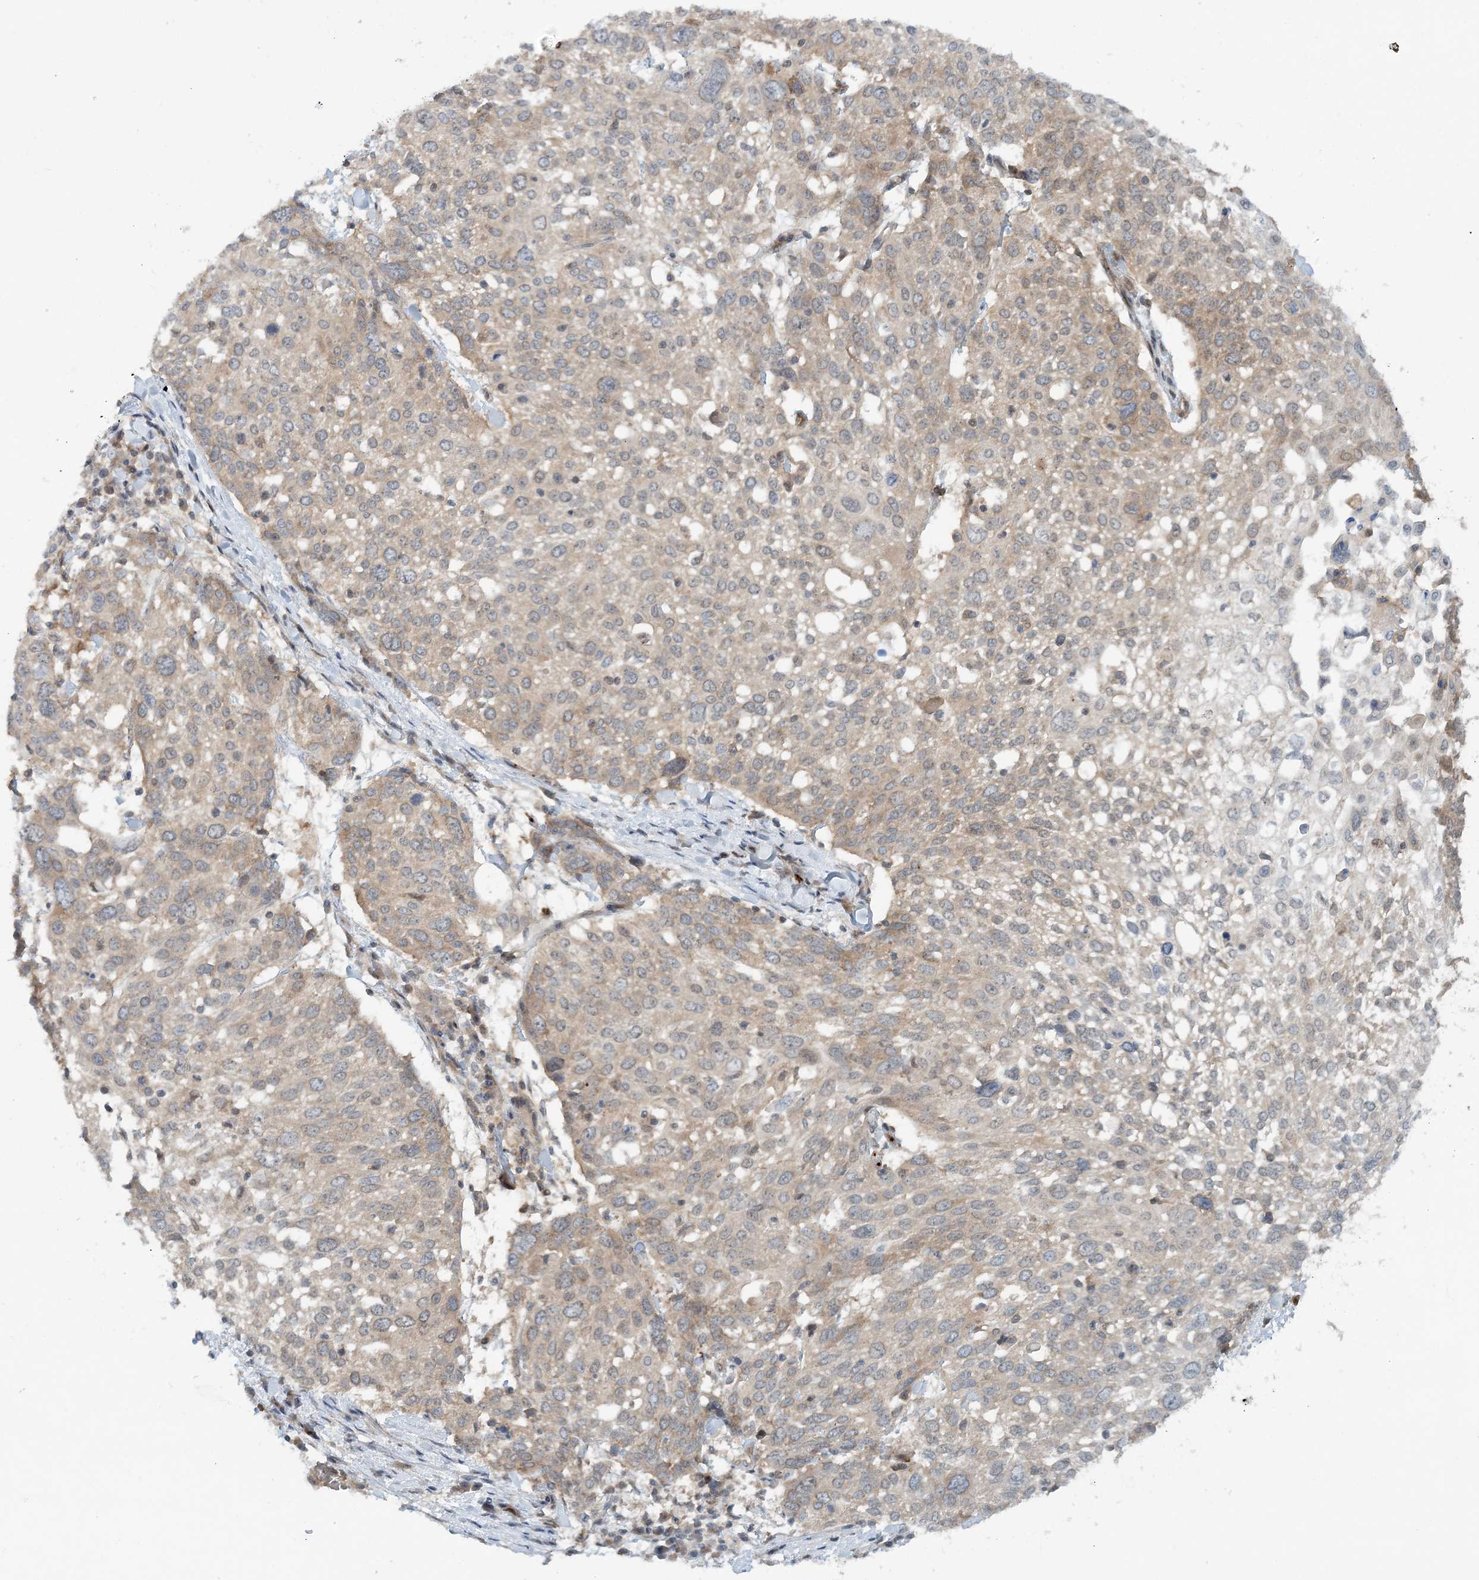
{"staining": {"intensity": "moderate", "quantity": "25%-75%", "location": "cytoplasmic/membranous"}, "tissue": "lung cancer", "cell_type": "Tumor cells", "image_type": "cancer", "snomed": [{"axis": "morphology", "description": "Squamous cell carcinoma, NOS"}, {"axis": "topography", "description": "Lung"}], "caption": "High-magnification brightfield microscopy of squamous cell carcinoma (lung) stained with DAB (brown) and counterstained with hematoxylin (blue). tumor cells exhibit moderate cytoplasmic/membranous positivity is appreciated in approximately25%-75% of cells.", "gene": "GEMIN5", "patient": {"sex": "male", "age": 65}}